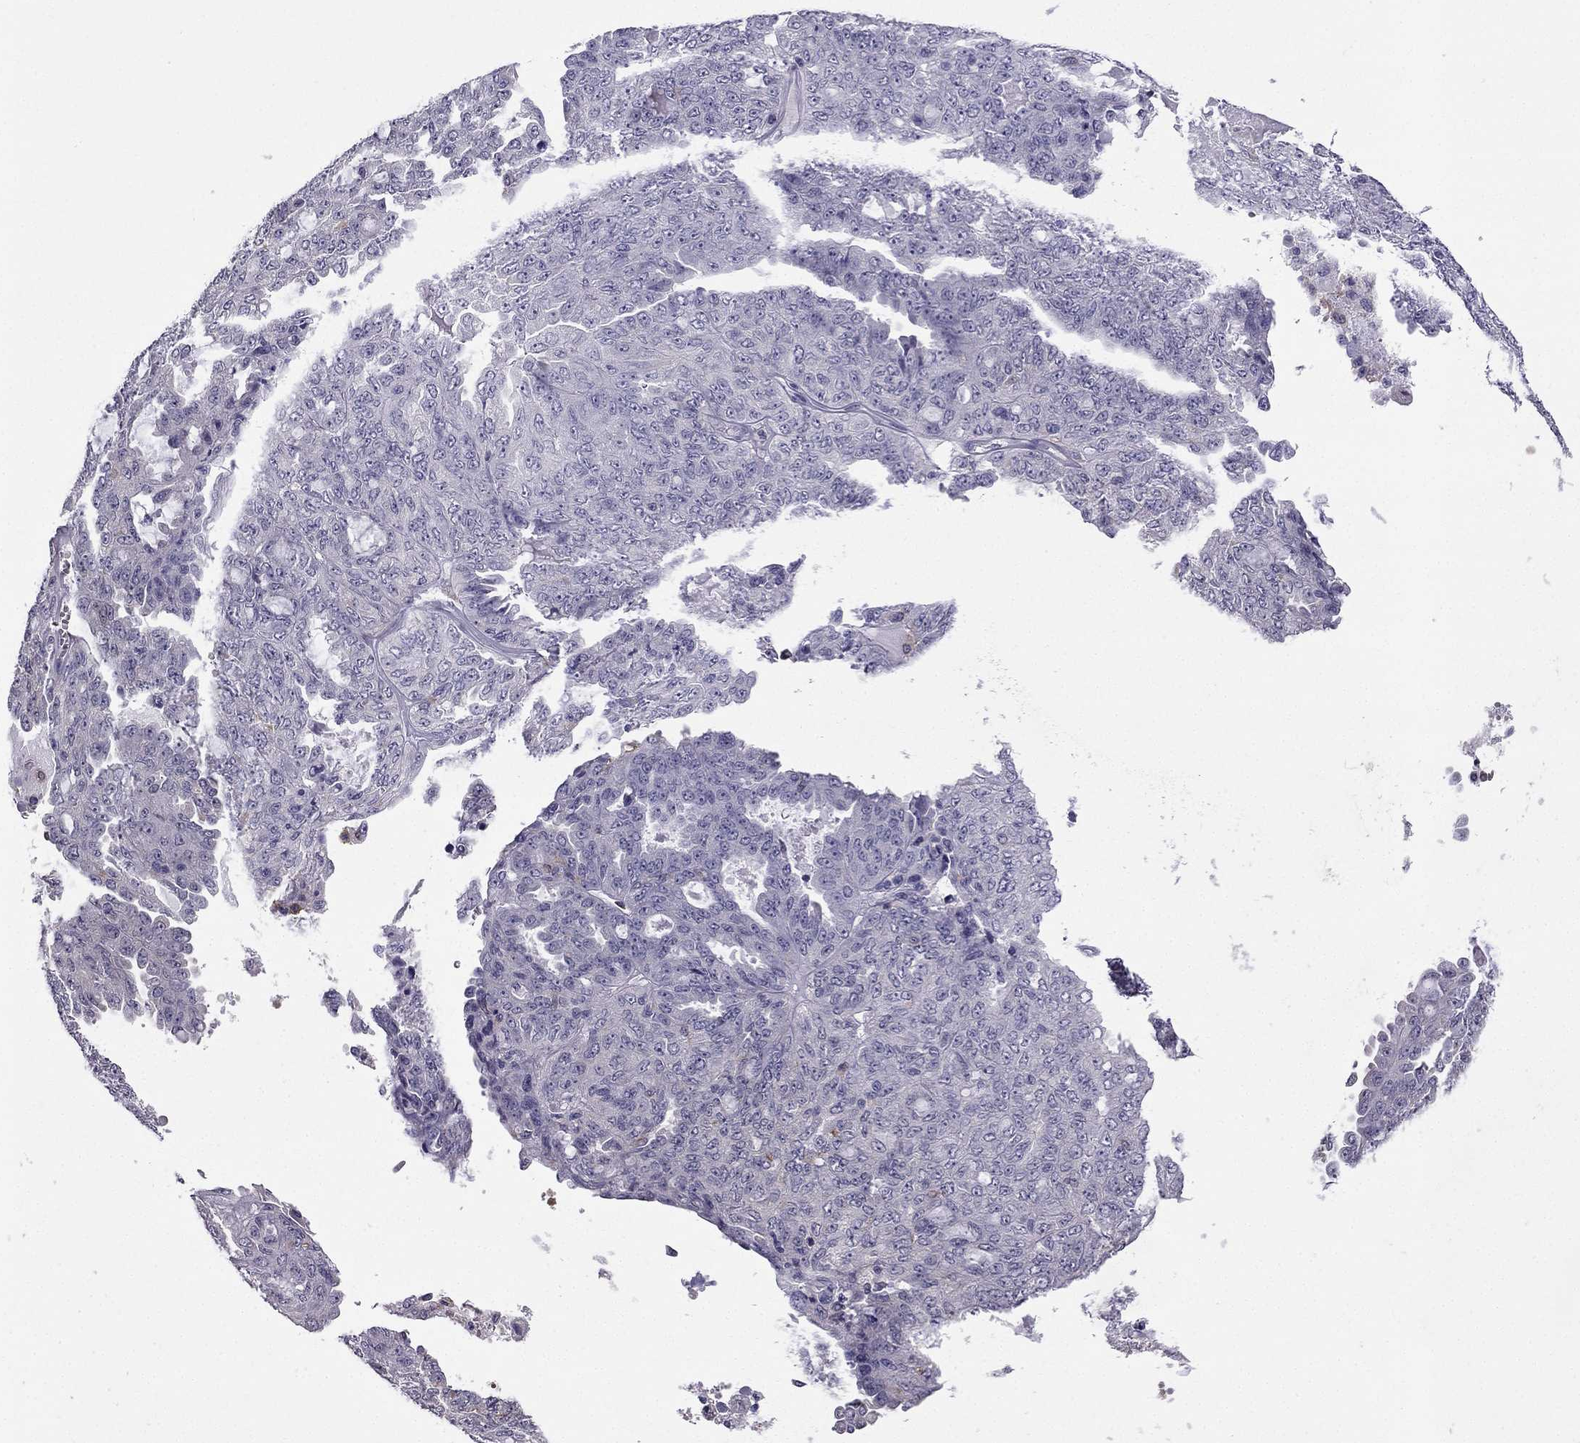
{"staining": {"intensity": "negative", "quantity": "none", "location": "none"}, "tissue": "ovarian cancer", "cell_type": "Tumor cells", "image_type": "cancer", "snomed": [{"axis": "morphology", "description": "Cystadenocarcinoma, serous, NOS"}, {"axis": "topography", "description": "Ovary"}], "caption": "An IHC histopathology image of serous cystadenocarcinoma (ovarian) is shown. There is no staining in tumor cells of serous cystadenocarcinoma (ovarian).", "gene": "CCK", "patient": {"sex": "female", "age": 71}}